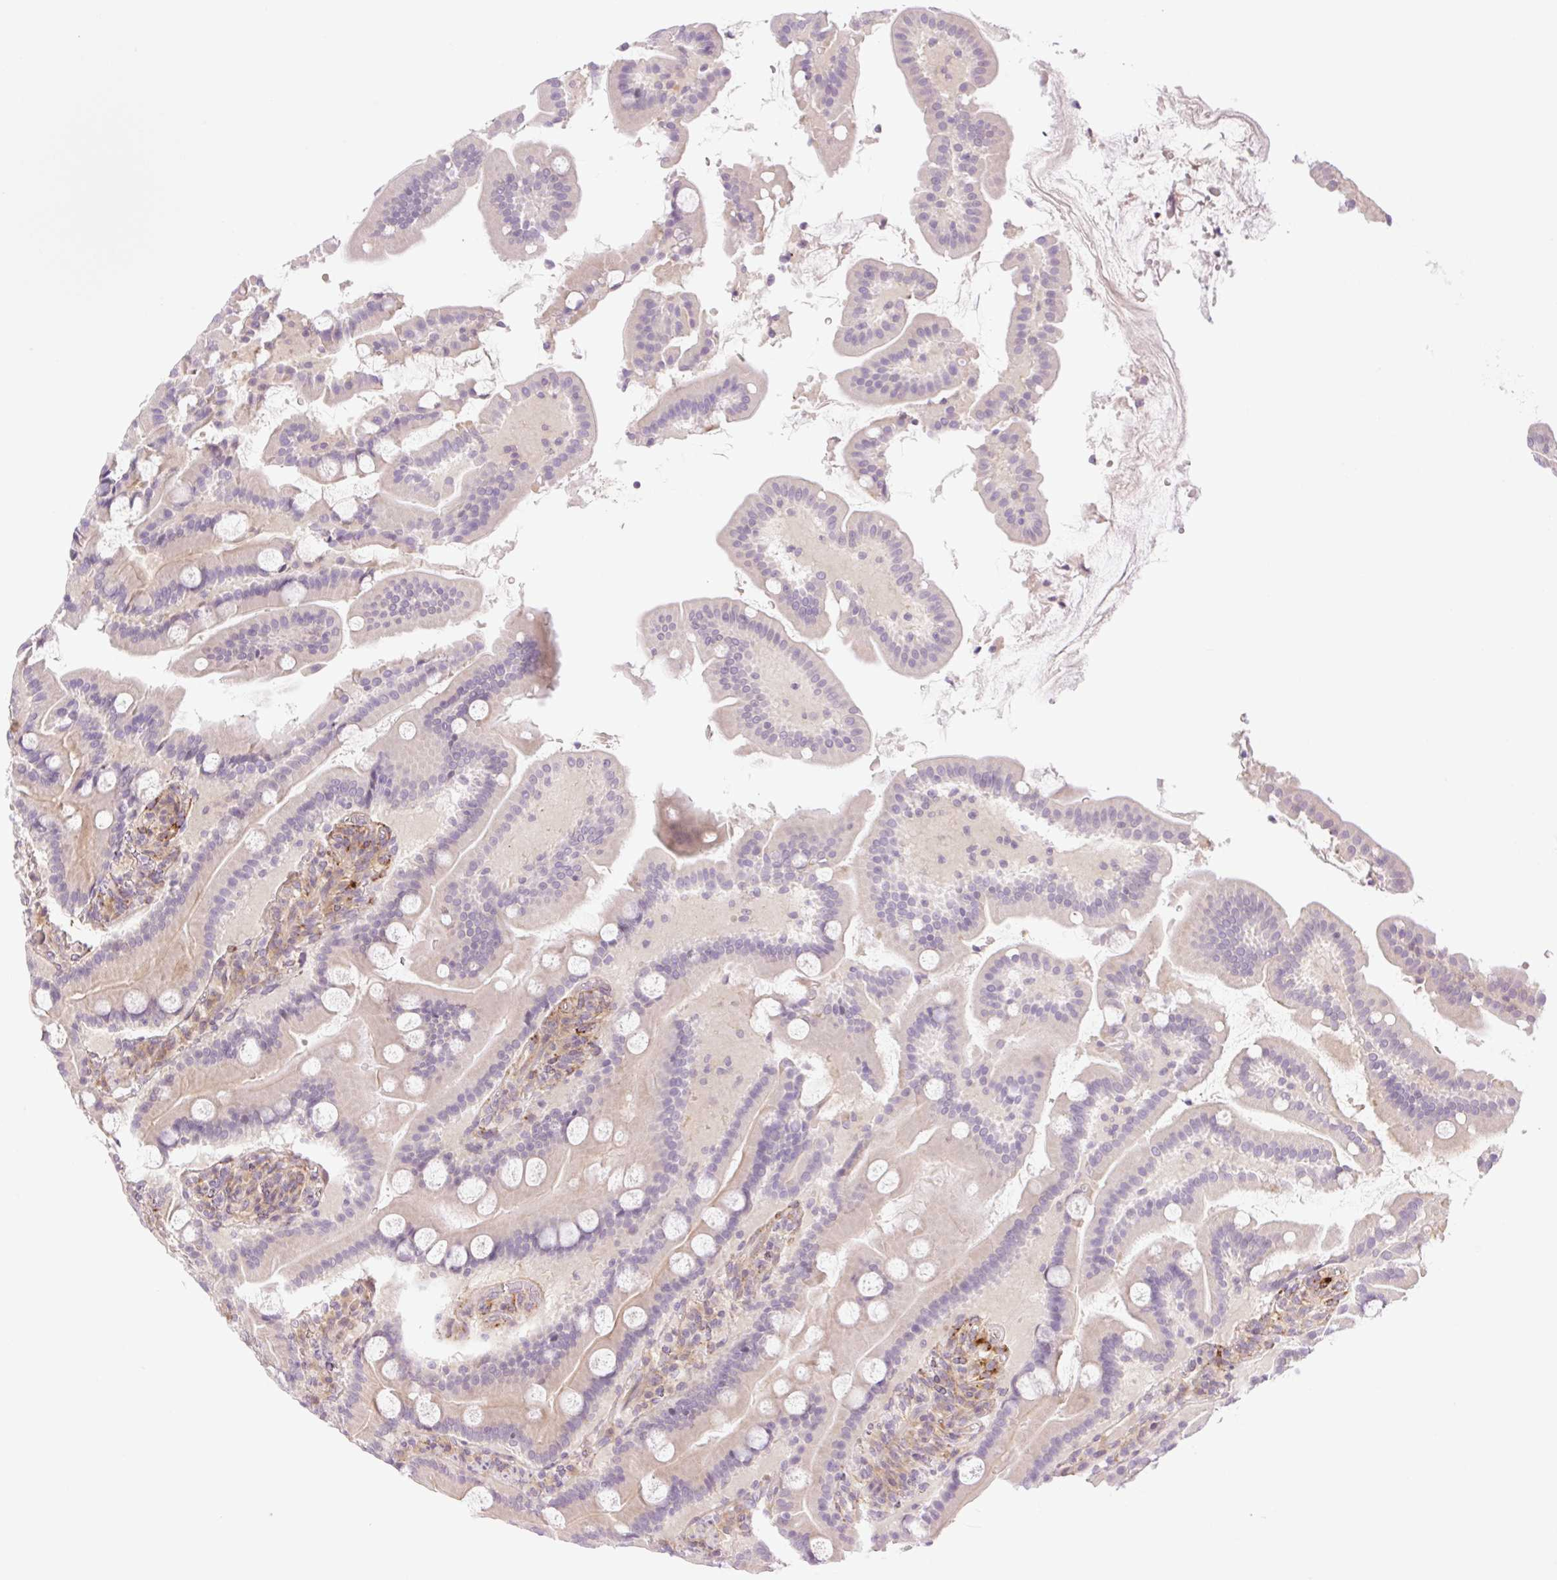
{"staining": {"intensity": "weak", "quantity": "25%-75%", "location": "cytoplasmic/membranous"}, "tissue": "duodenum", "cell_type": "Glandular cells", "image_type": "normal", "snomed": [{"axis": "morphology", "description": "Normal tissue, NOS"}, {"axis": "topography", "description": "Duodenum"}], "caption": "The immunohistochemical stain highlights weak cytoplasmic/membranous expression in glandular cells of benign duodenum. The staining was performed using DAB to visualize the protein expression in brown, while the nuclei were stained in blue with hematoxylin (Magnification: 20x).", "gene": "COL5A1", "patient": {"sex": "male", "age": 55}}